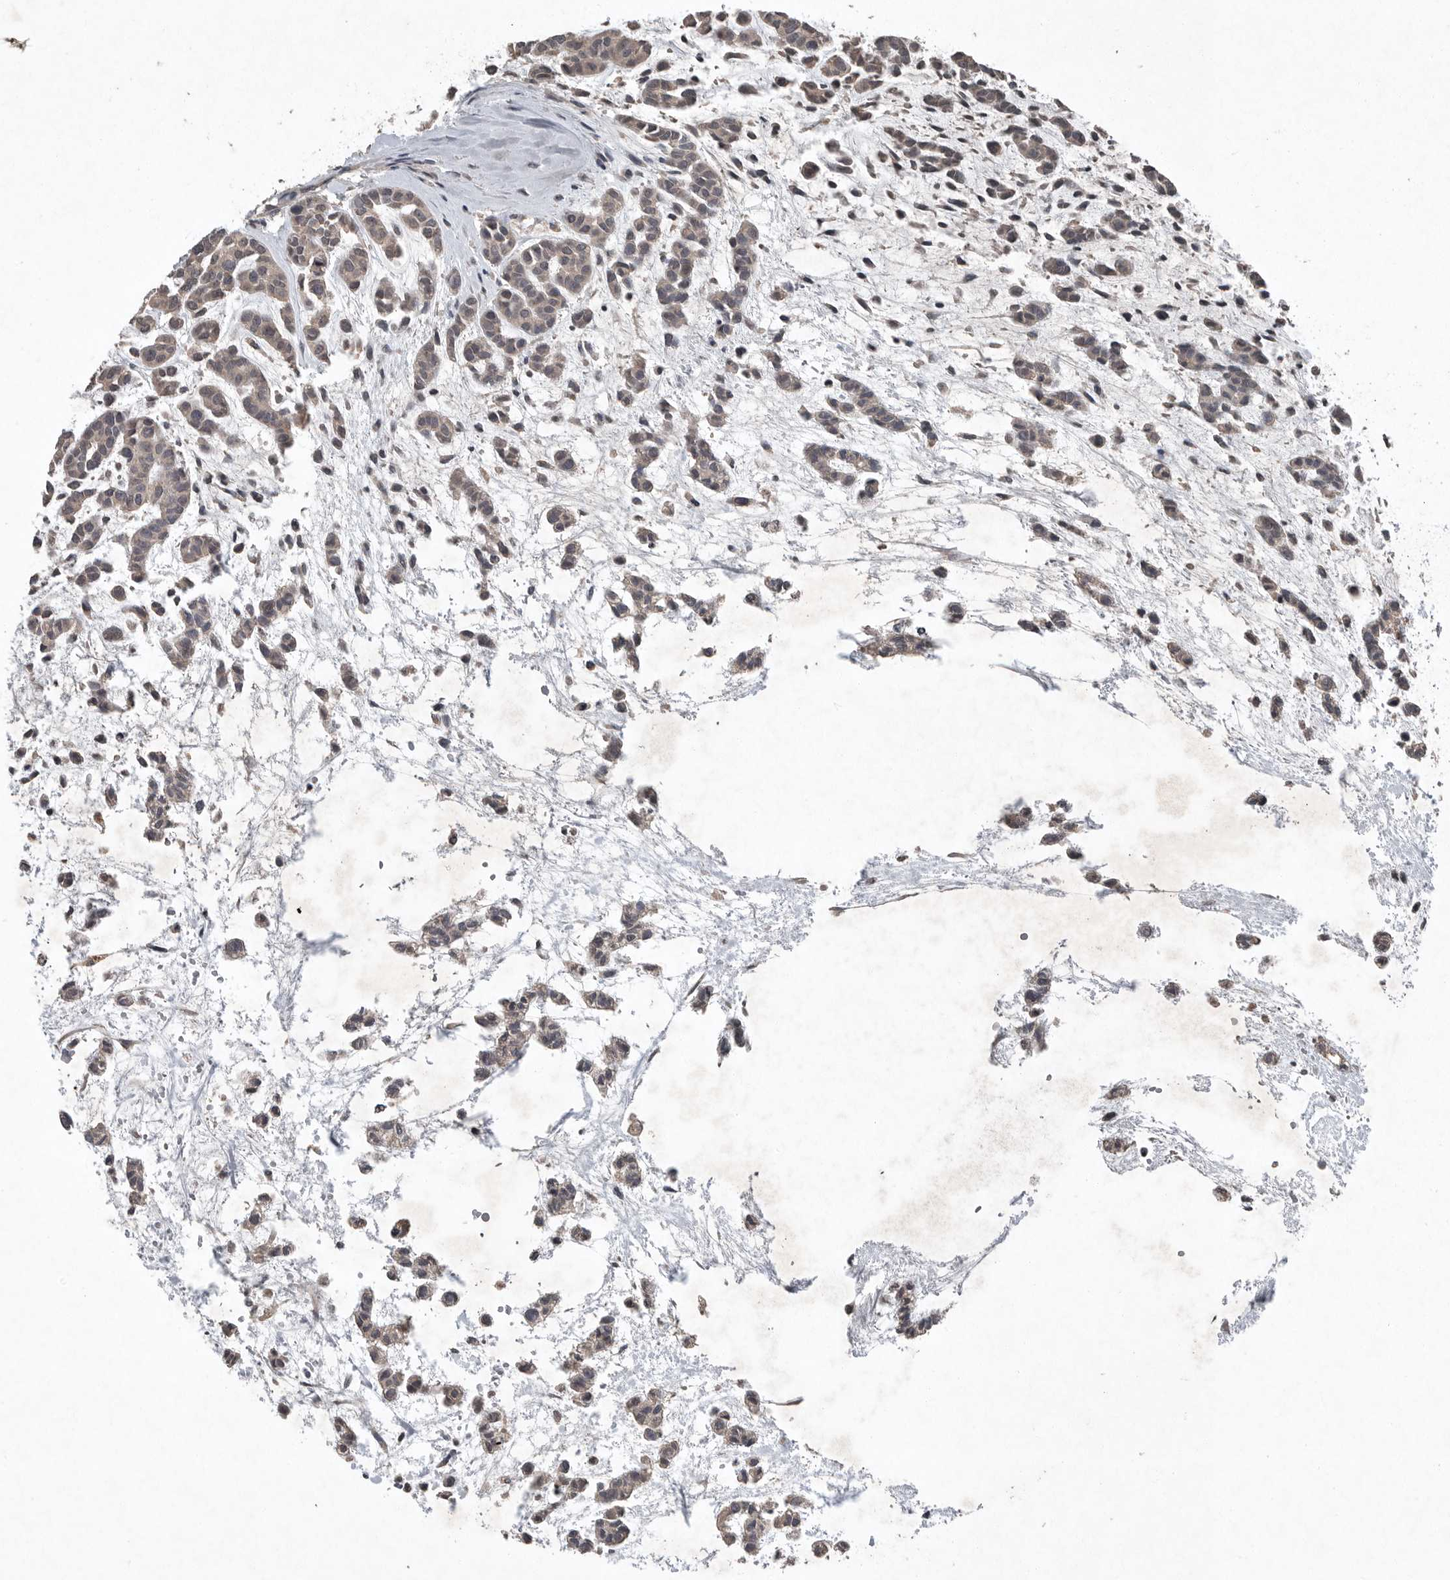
{"staining": {"intensity": "weak", "quantity": ">75%", "location": "cytoplasmic/membranous"}, "tissue": "head and neck cancer", "cell_type": "Tumor cells", "image_type": "cancer", "snomed": [{"axis": "morphology", "description": "Adenocarcinoma, NOS"}, {"axis": "morphology", "description": "Adenoma, NOS"}, {"axis": "topography", "description": "Head-Neck"}], "caption": "The histopathology image demonstrates immunohistochemical staining of head and neck cancer (adenoma). There is weak cytoplasmic/membranous expression is identified in about >75% of tumor cells.", "gene": "SCP2", "patient": {"sex": "female", "age": 55}}